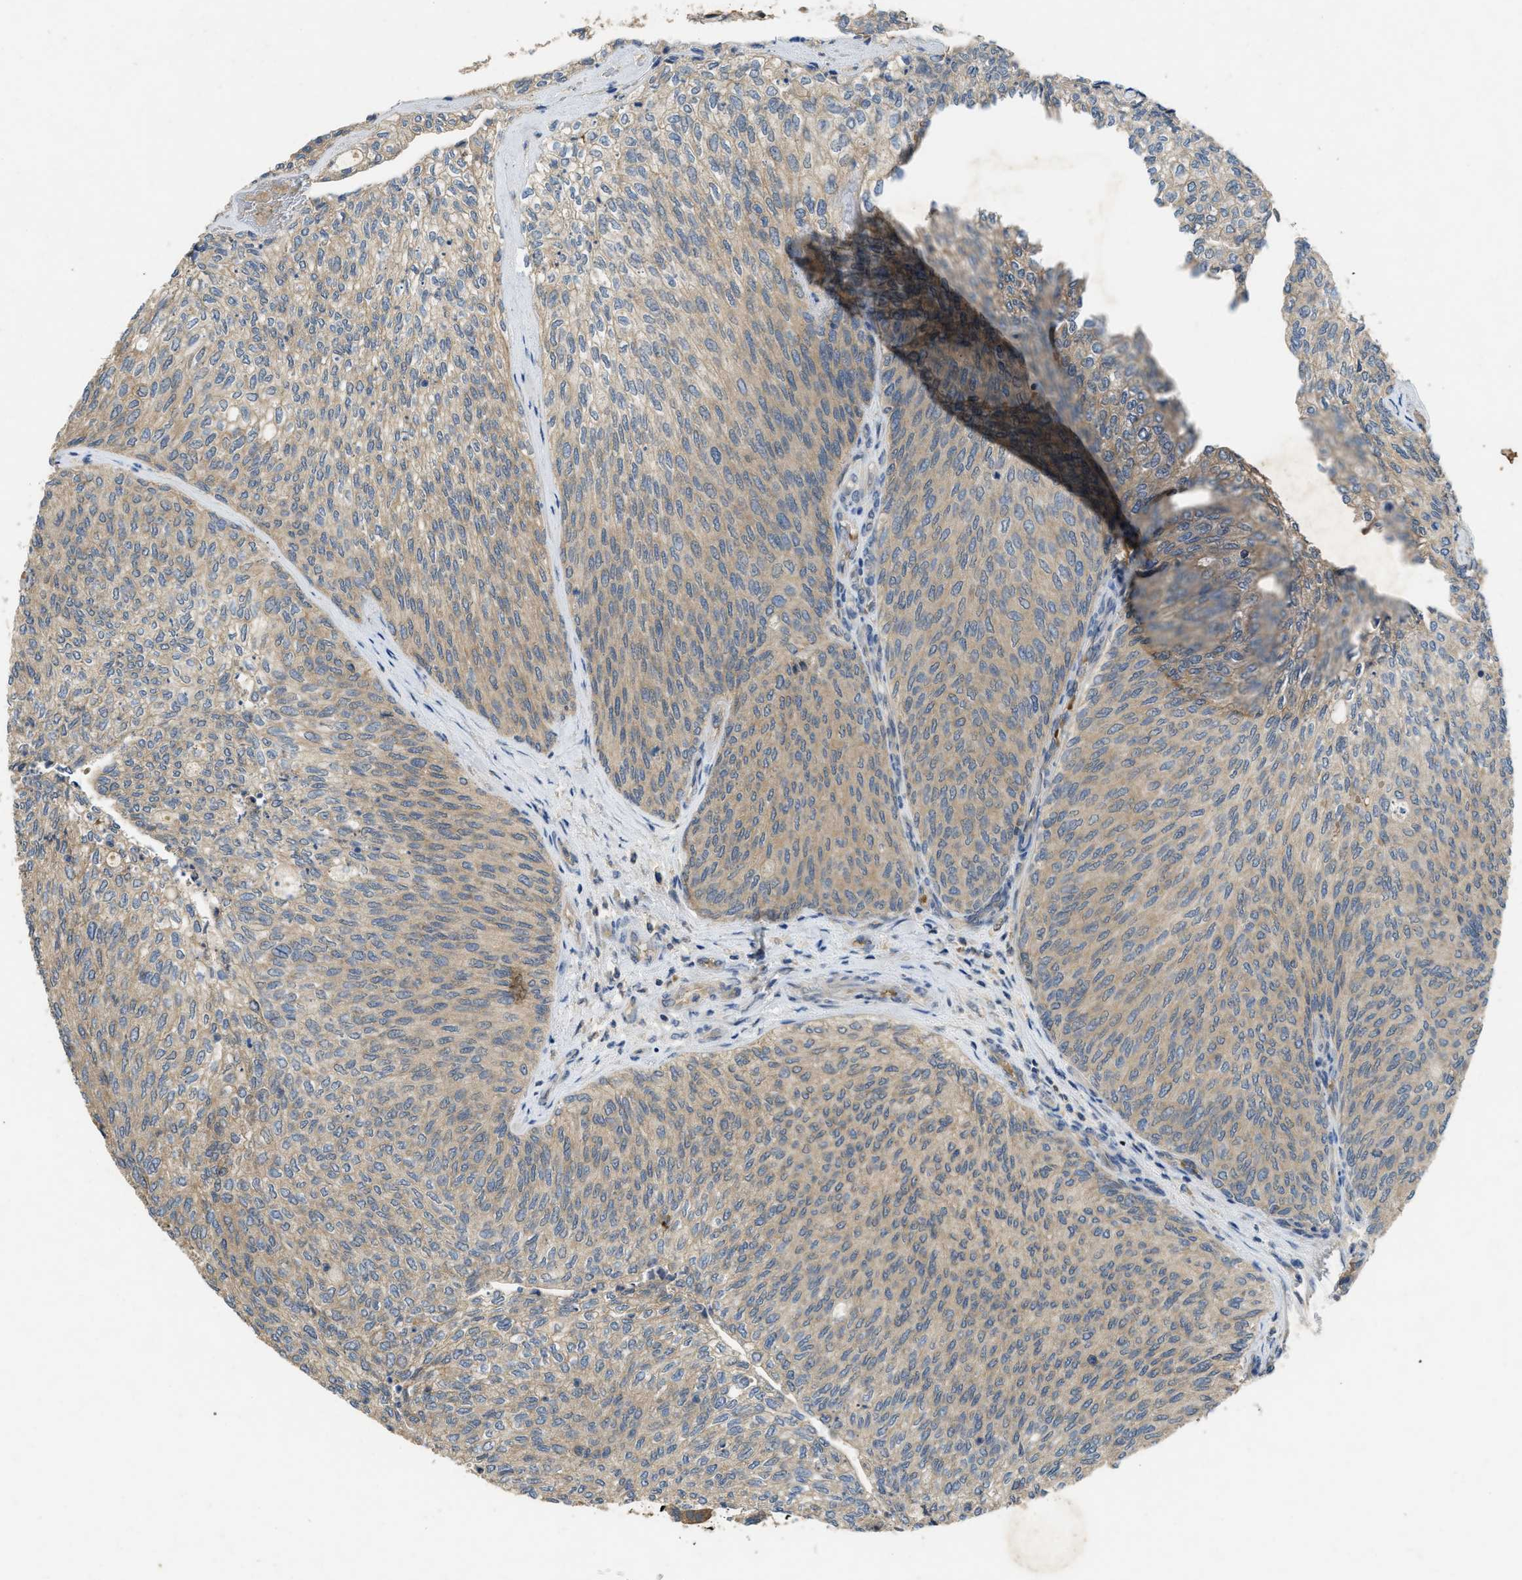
{"staining": {"intensity": "weak", "quantity": ">75%", "location": "cytoplasmic/membranous"}, "tissue": "urothelial cancer", "cell_type": "Tumor cells", "image_type": "cancer", "snomed": [{"axis": "morphology", "description": "Urothelial carcinoma, Low grade"}, {"axis": "topography", "description": "Urinary bladder"}], "caption": "IHC micrograph of urothelial cancer stained for a protein (brown), which demonstrates low levels of weak cytoplasmic/membranous positivity in about >75% of tumor cells.", "gene": "PPP3CA", "patient": {"sex": "female", "age": 79}}